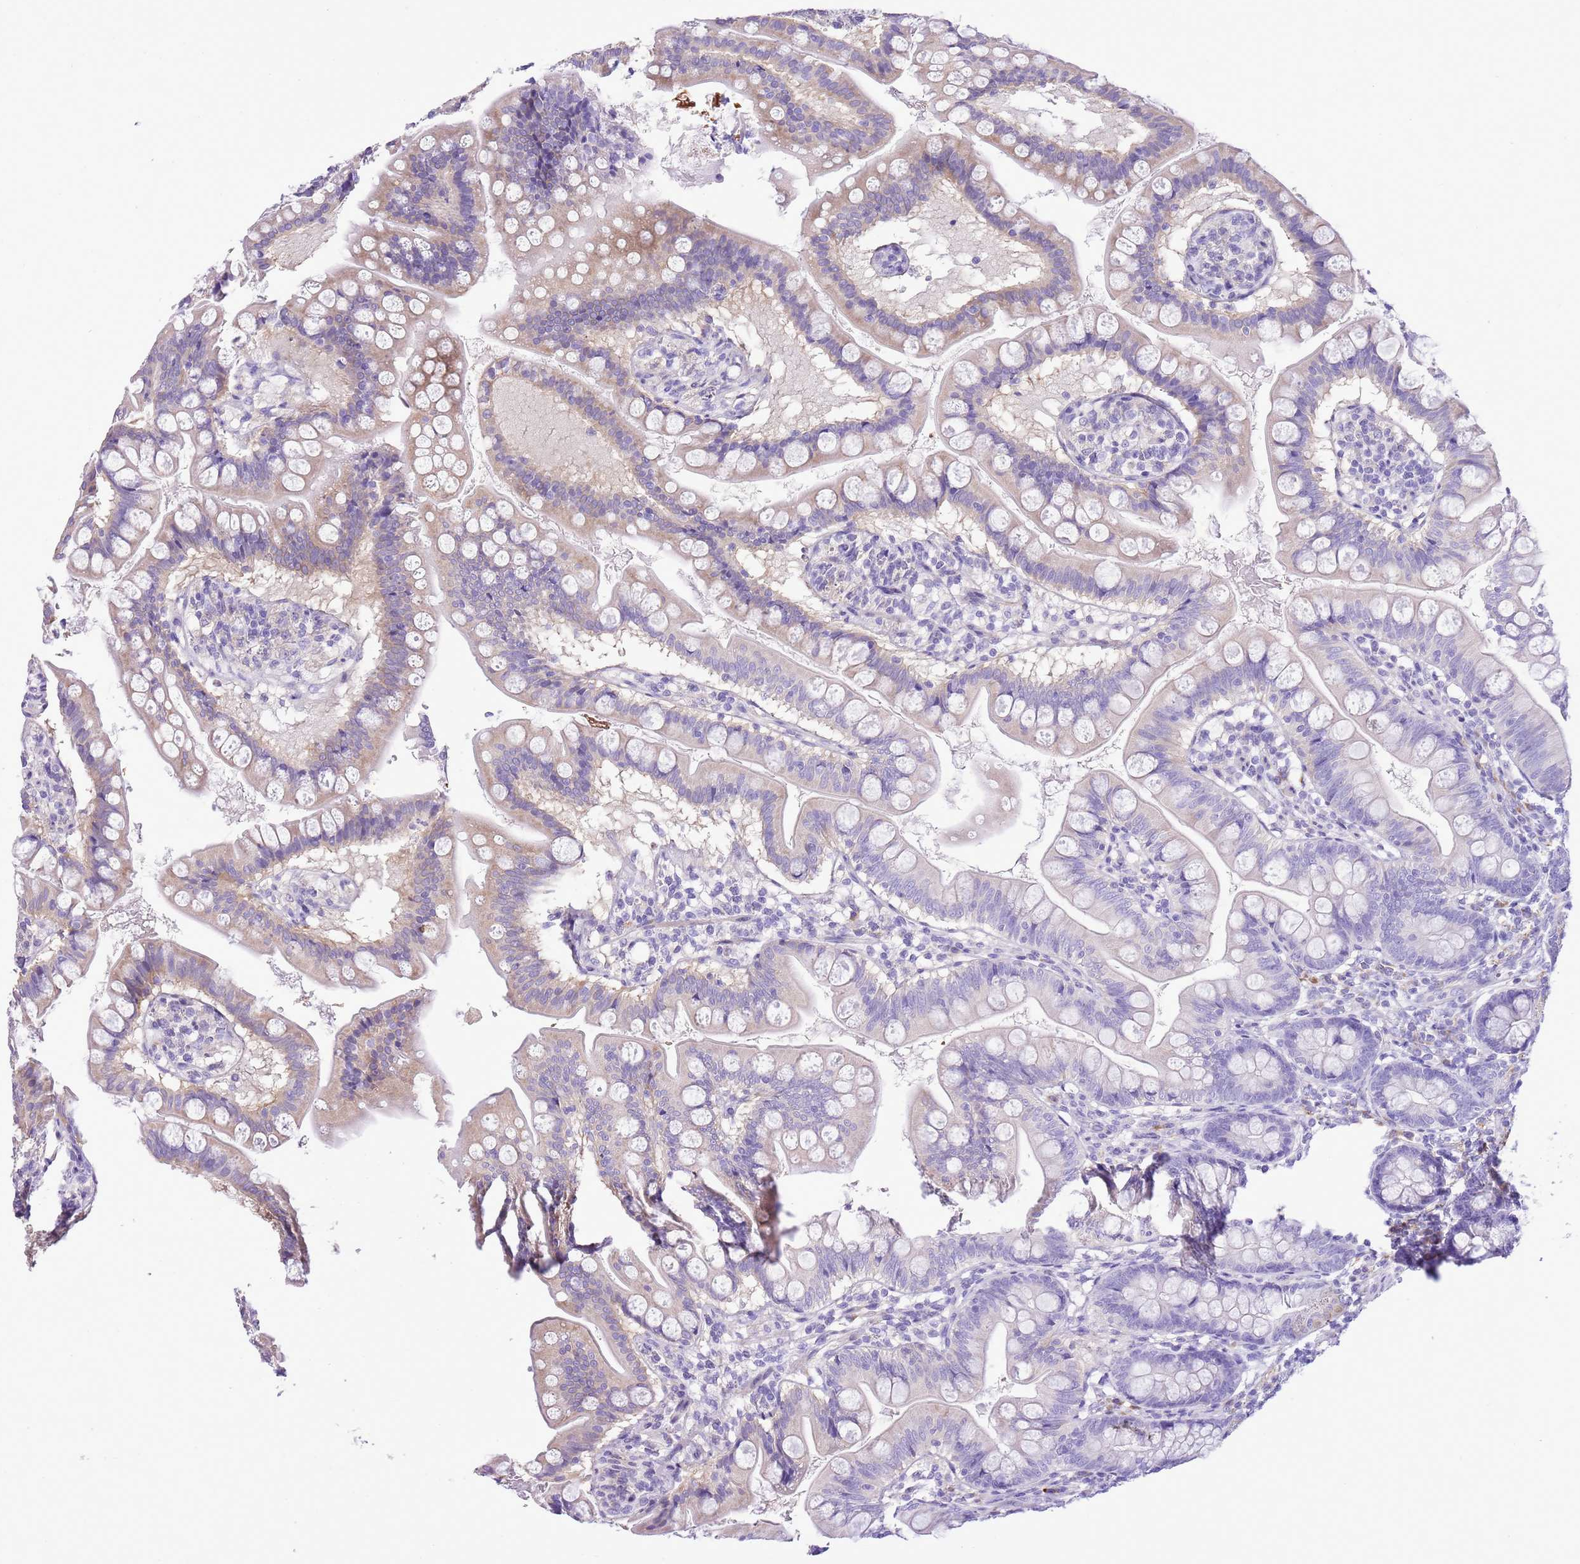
{"staining": {"intensity": "moderate", "quantity": "<25%", "location": "cytoplasmic/membranous"}, "tissue": "small intestine", "cell_type": "Glandular cells", "image_type": "normal", "snomed": [{"axis": "morphology", "description": "Normal tissue, NOS"}, {"axis": "topography", "description": "Small intestine"}], "caption": "Immunohistochemistry (IHC) histopathology image of unremarkable human small intestine stained for a protein (brown), which demonstrates low levels of moderate cytoplasmic/membranous positivity in about <25% of glandular cells.", "gene": "AAR2", "patient": {"sex": "male", "age": 7}}